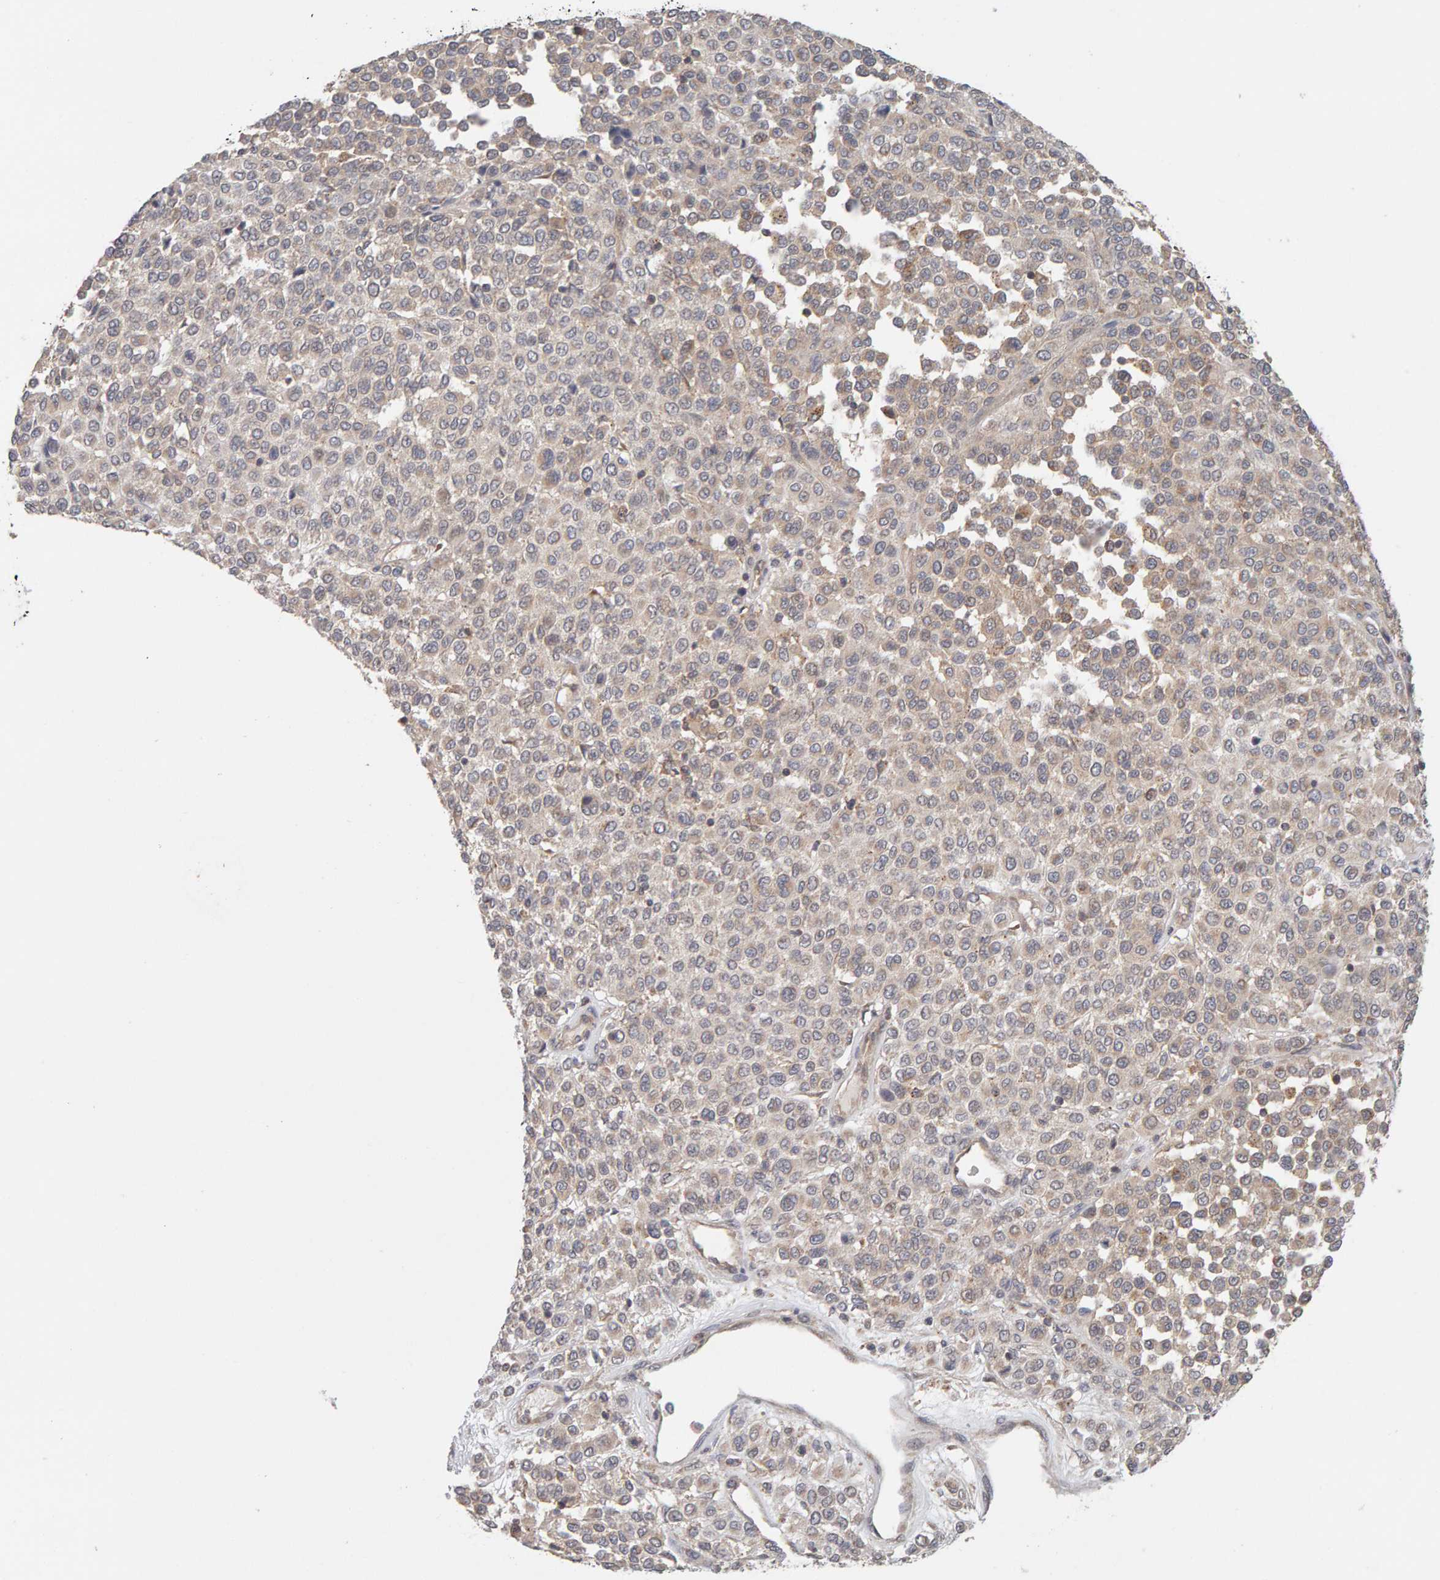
{"staining": {"intensity": "weak", "quantity": "25%-75%", "location": "cytoplasmic/membranous"}, "tissue": "melanoma", "cell_type": "Tumor cells", "image_type": "cancer", "snomed": [{"axis": "morphology", "description": "Malignant melanoma, Metastatic site"}, {"axis": "topography", "description": "Pancreas"}], "caption": "Immunohistochemical staining of malignant melanoma (metastatic site) displays low levels of weak cytoplasmic/membranous staining in about 25%-75% of tumor cells.", "gene": "DNAJC7", "patient": {"sex": "female", "age": 30}}